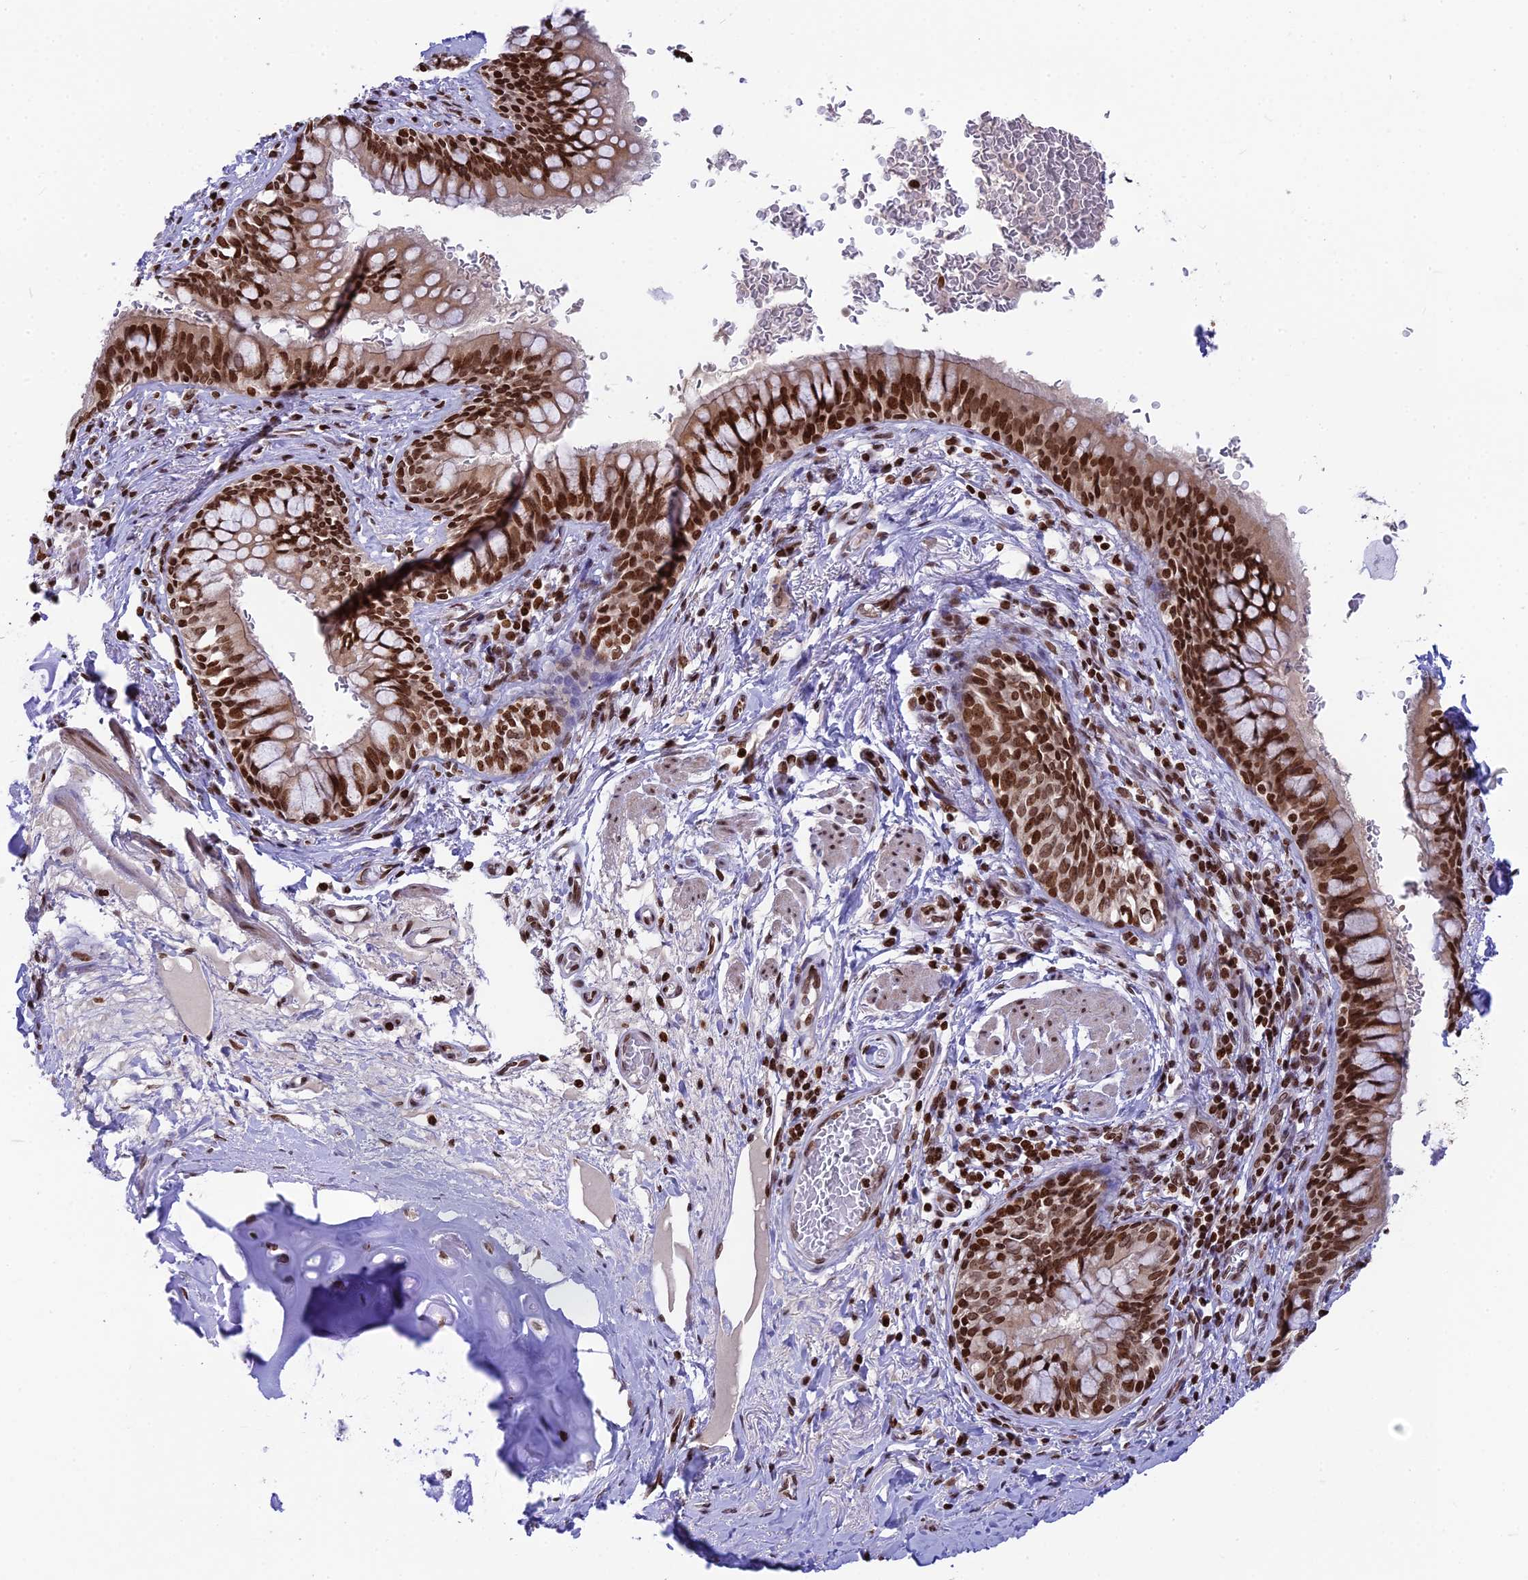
{"staining": {"intensity": "strong", "quantity": ">75%", "location": "nuclear"}, "tissue": "bronchus", "cell_type": "Respiratory epithelial cells", "image_type": "normal", "snomed": [{"axis": "morphology", "description": "Normal tissue, NOS"}, {"axis": "topography", "description": "Cartilage tissue"}, {"axis": "topography", "description": "Bronchus"}], "caption": "The image shows staining of normal bronchus, revealing strong nuclear protein expression (brown color) within respiratory epithelial cells. (DAB (3,3'-diaminobenzidine) = brown stain, brightfield microscopy at high magnification).", "gene": "TET2", "patient": {"sex": "female", "age": 36}}